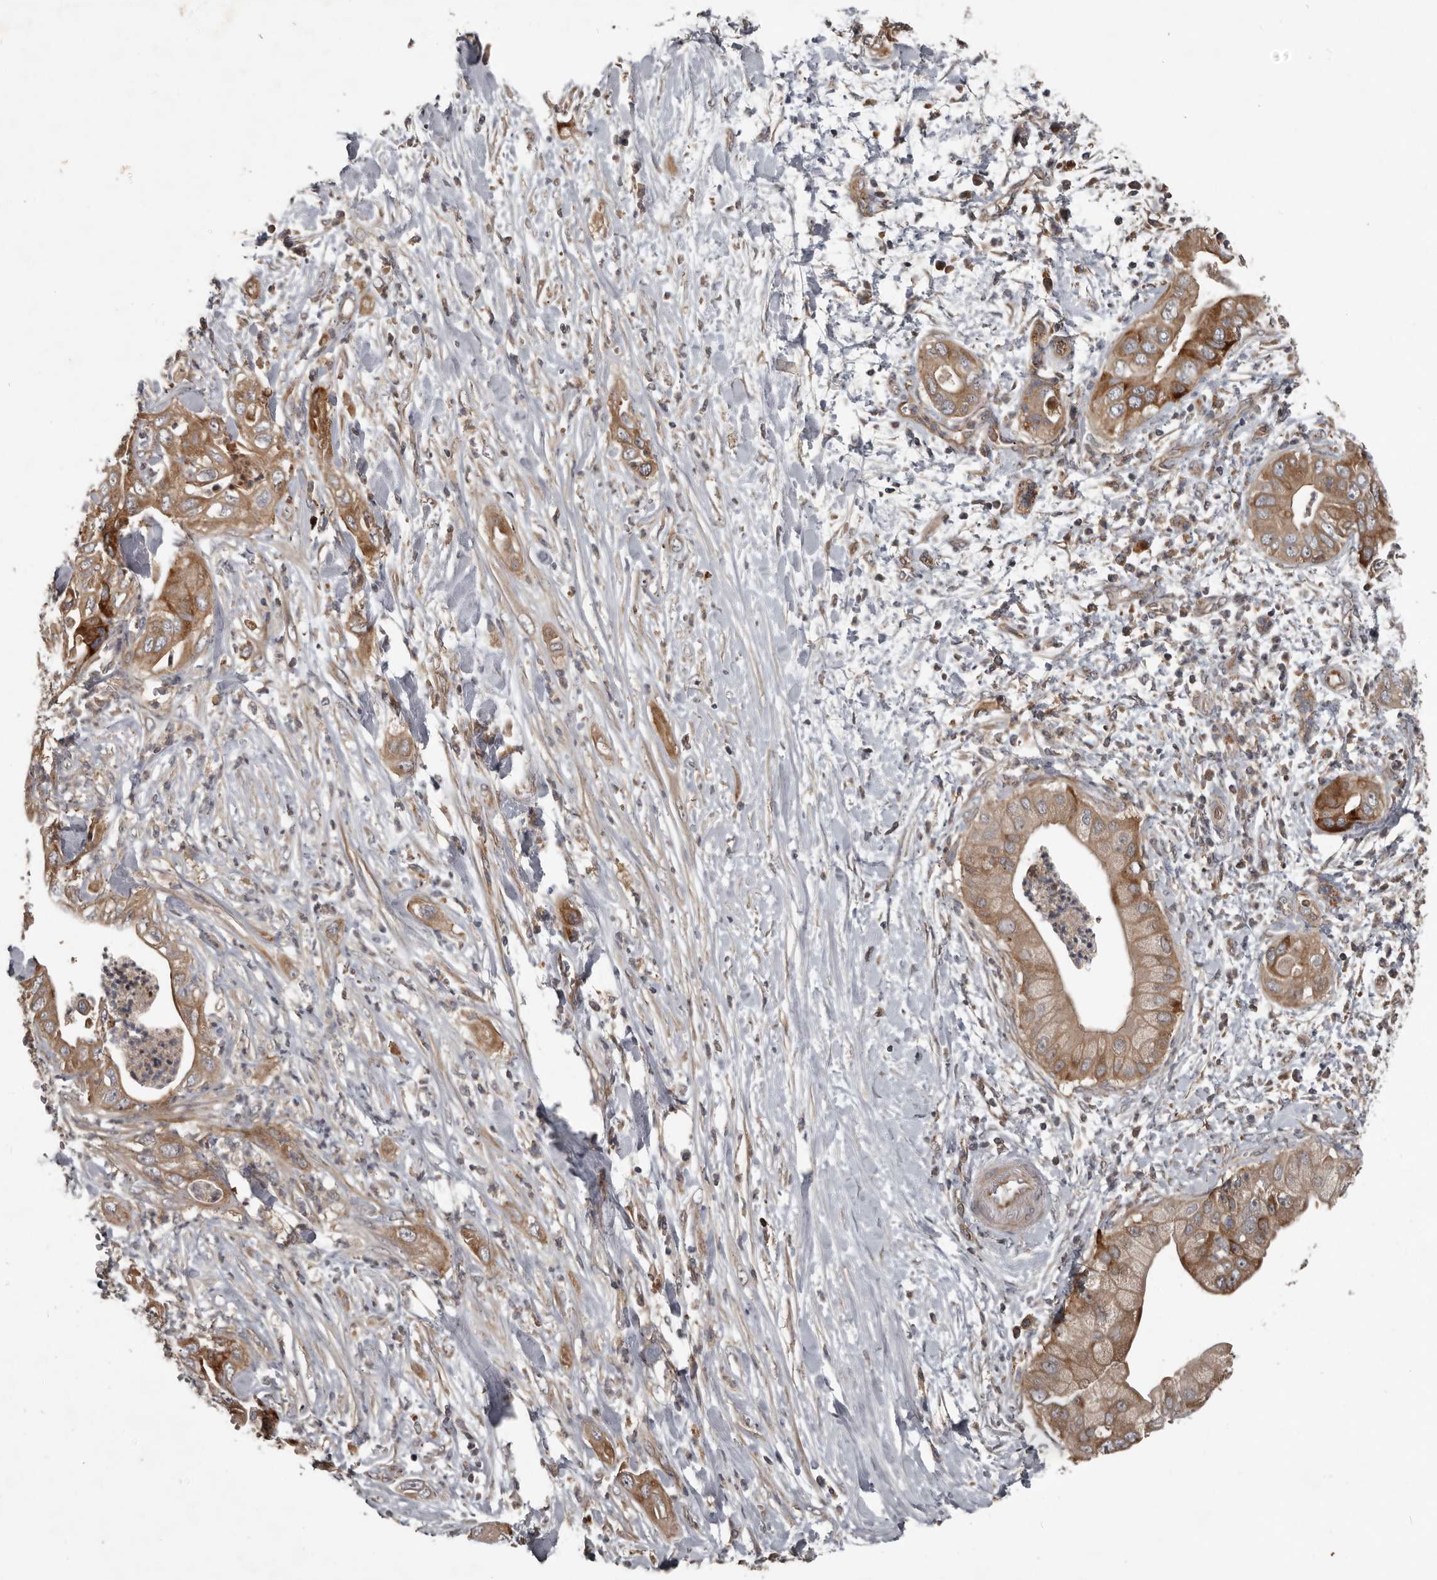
{"staining": {"intensity": "moderate", "quantity": ">75%", "location": "cytoplasmic/membranous"}, "tissue": "pancreatic cancer", "cell_type": "Tumor cells", "image_type": "cancer", "snomed": [{"axis": "morphology", "description": "Adenocarcinoma, NOS"}, {"axis": "topography", "description": "Pancreas"}], "caption": "Immunohistochemical staining of pancreatic cancer displays moderate cytoplasmic/membranous protein expression in approximately >75% of tumor cells.", "gene": "FBXO31", "patient": {"sex": "female", "age": 78}}